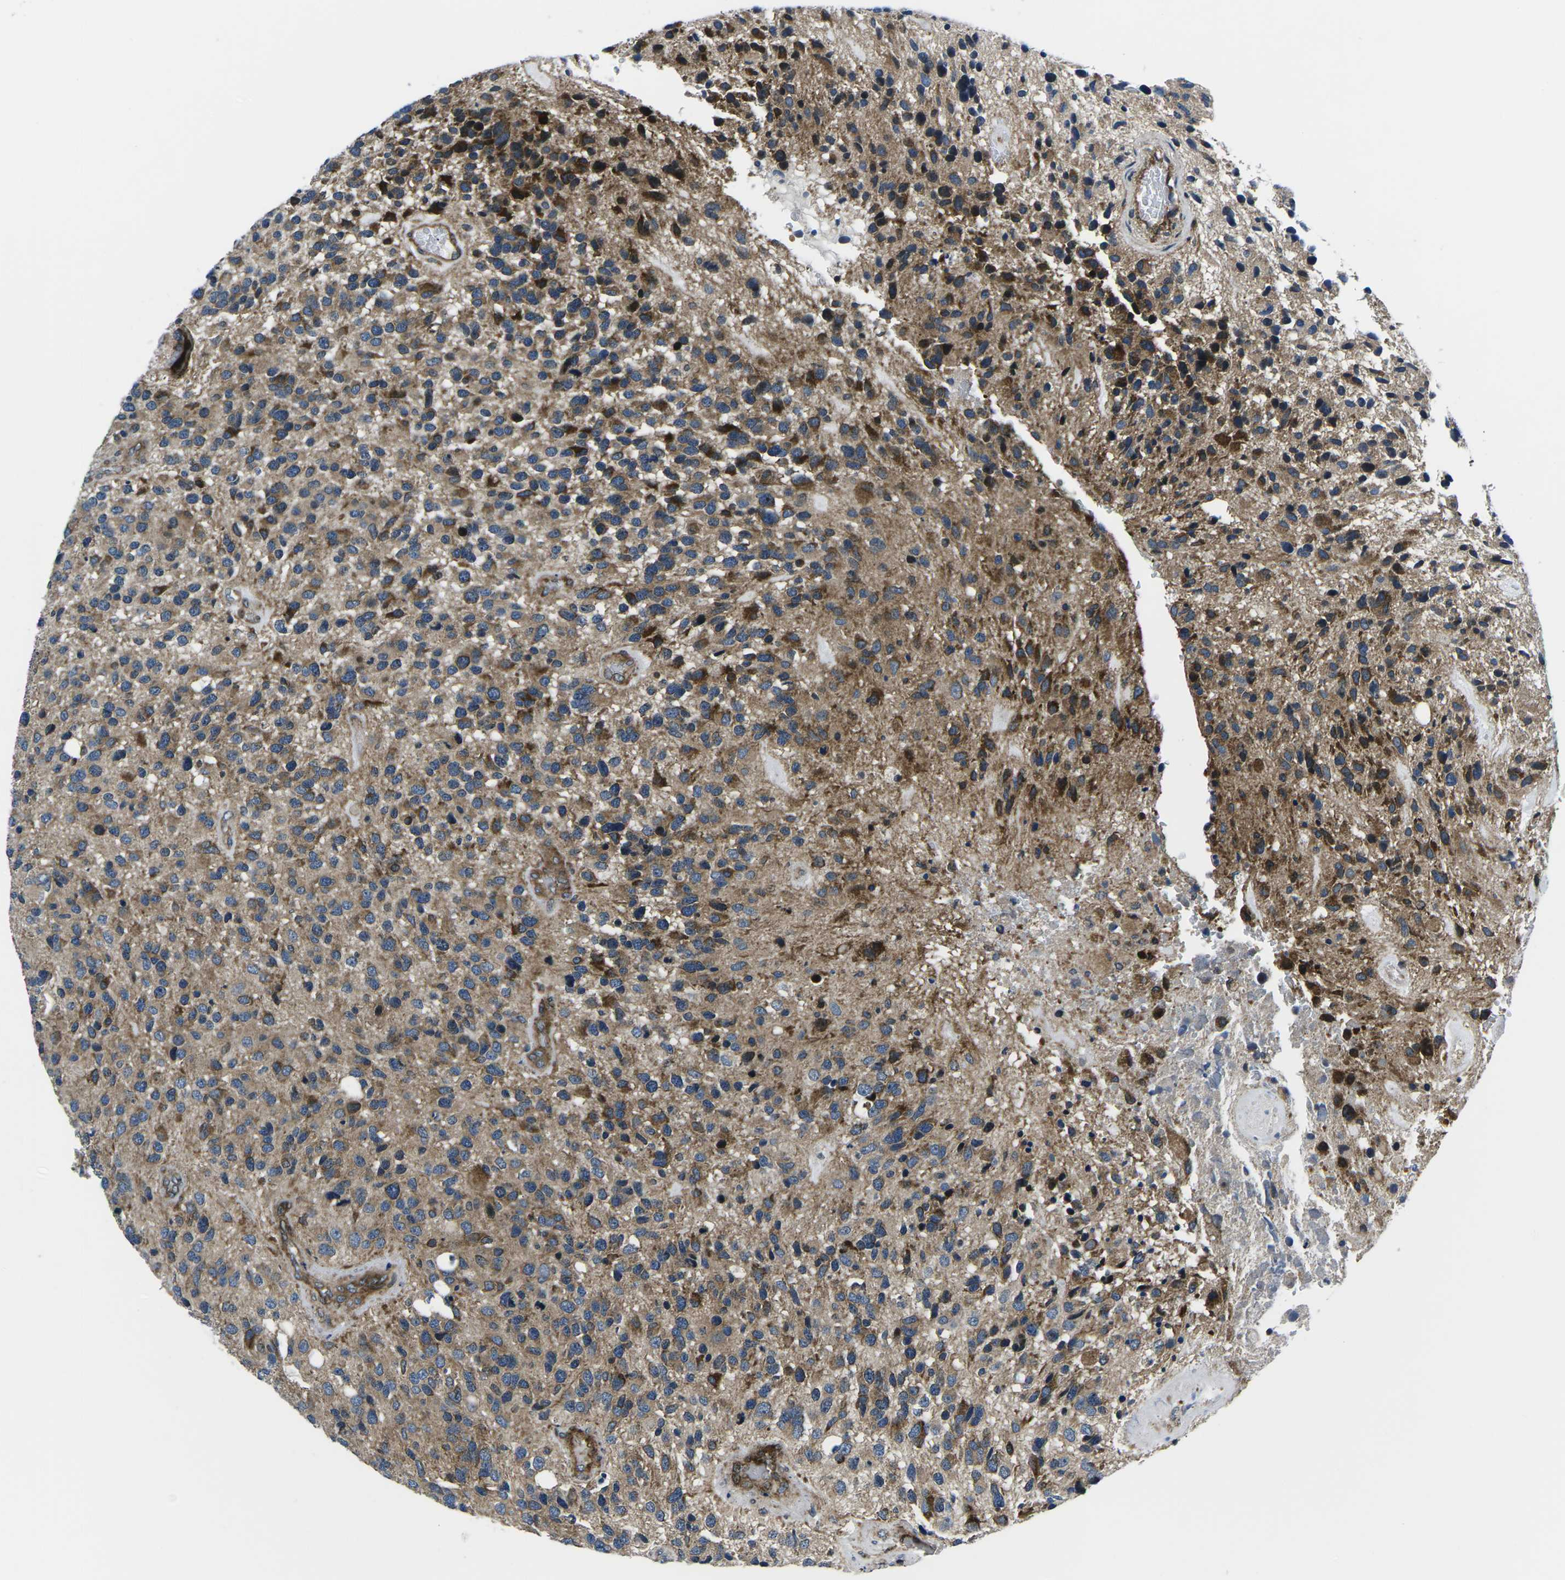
{"staining": {"intensity": "strong", "quantity": "25%-75%", "location": "cytoplasmic/membranous"}, "tissue": "glioma", "cell_type": "Tumor cells", "image_type": "cancer", "snomed": [{"axis": "morphology", "description": "Glioma, malignant, High grade"}, {"axis": "topography", "description": "Brain"}], "caption": "Protein staining reveals strong cytoplasmic/membranous staining in about 25%-75% of tumor cells in malignant glioma (high-grade). The protein is shown in brown color, while the nuclei are stained blue.", "gene": "EIF4E", "patient": {"sex": "female", "age": 58}}